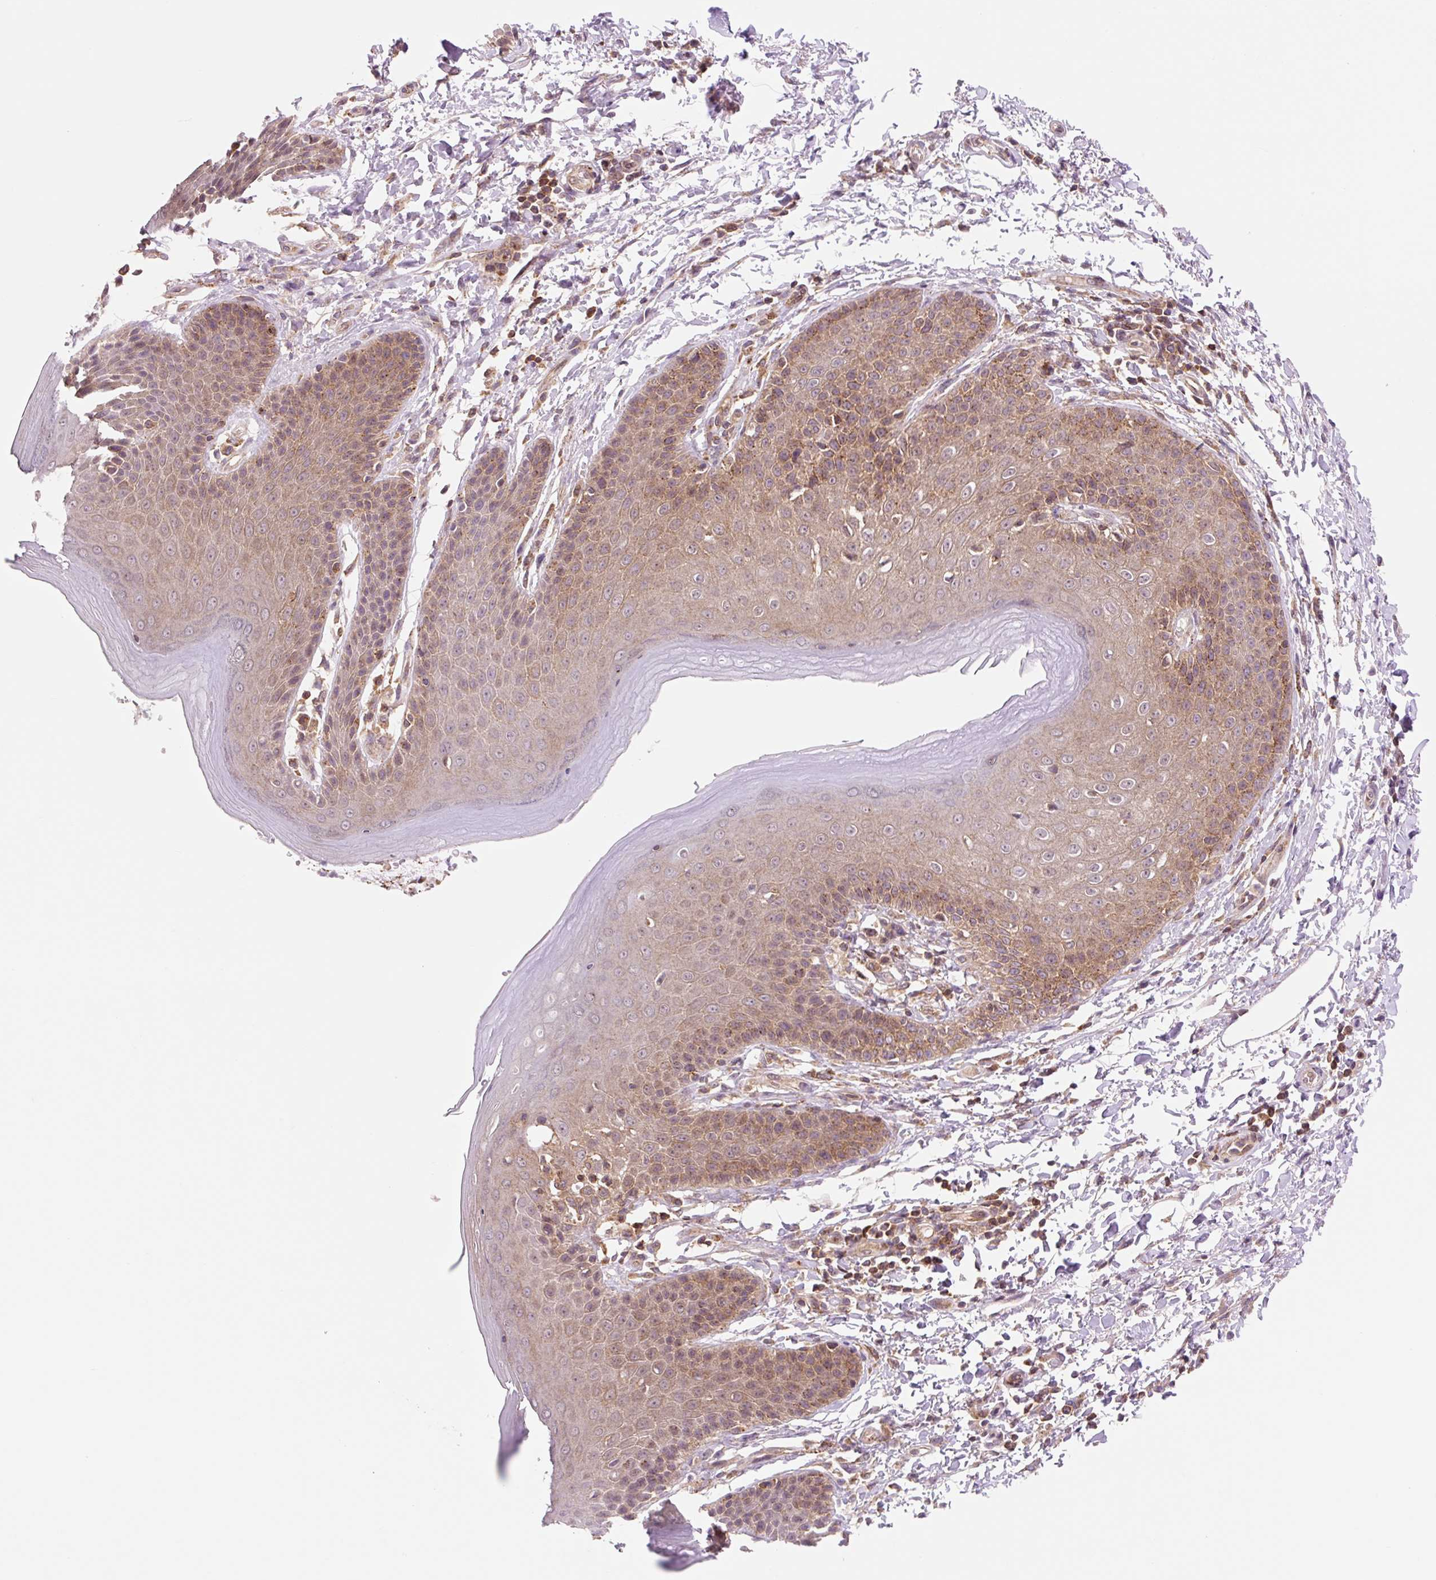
{"staining": {"intensity": "strong", "quantity": "25%-75%", "location": "cytoplasmic/membranous"}, "tissue": "skin", "cell_type": "Epidermal cells", "image_type": "normal", "snomed": [{"axis": "morphology", "description": "Normal tissue, NOS"}, {"axis": "topography", "description": "Peripheral nerve tissue"}], "caption": "Immunohistochemical staining of unremarkable human skin exhibits strong cytoplasmic/membranous protein staining in about 25%-75% of epidermal cells. (DAB (3,3'-diaminobenzidine) IHC with brightfield microscopy, high magnification).", "gene": "VPS4A", "patient": {"sex": "male", "age": 51}}